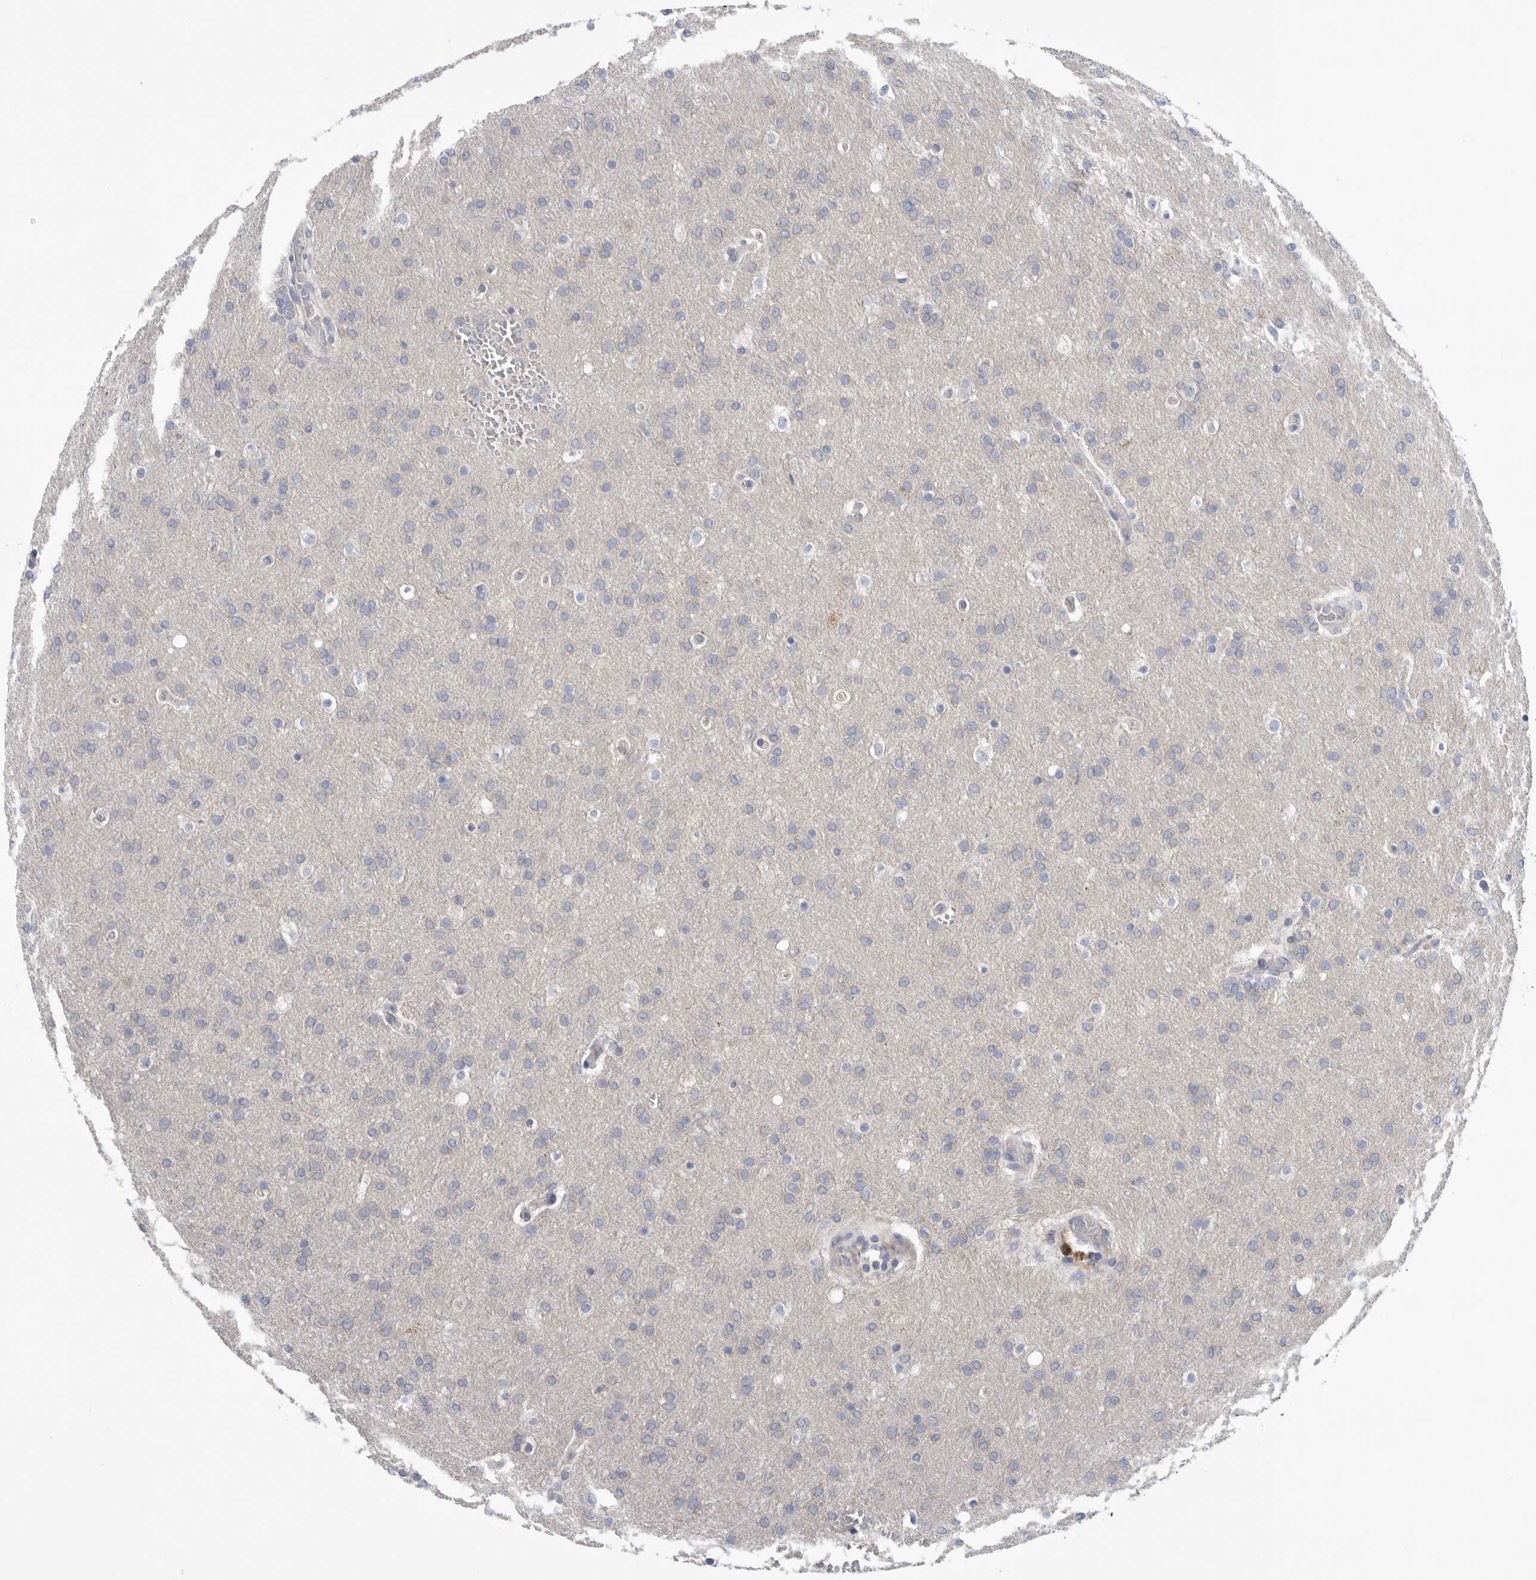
{"staining": {"intensity": "negative", "quantity": "none", "location": "none"}, "tissue": "glioma", "cell_type": "Tumor cells", "image_type": "cancer", "snomed": [{"axis": "morphology", "description": "Glioma, malignant, Low grade"}, {"axis": "topography", "description": "Brain"}], "caption": "IHC image of neoplastic tissue: glioma stained with DAB (3,3'-diaminobenzidine) demonstrates no significant protein expression in tumor cells.", "gene": "MTFR1L", "patient": {"sex": "female", "age": 37}}